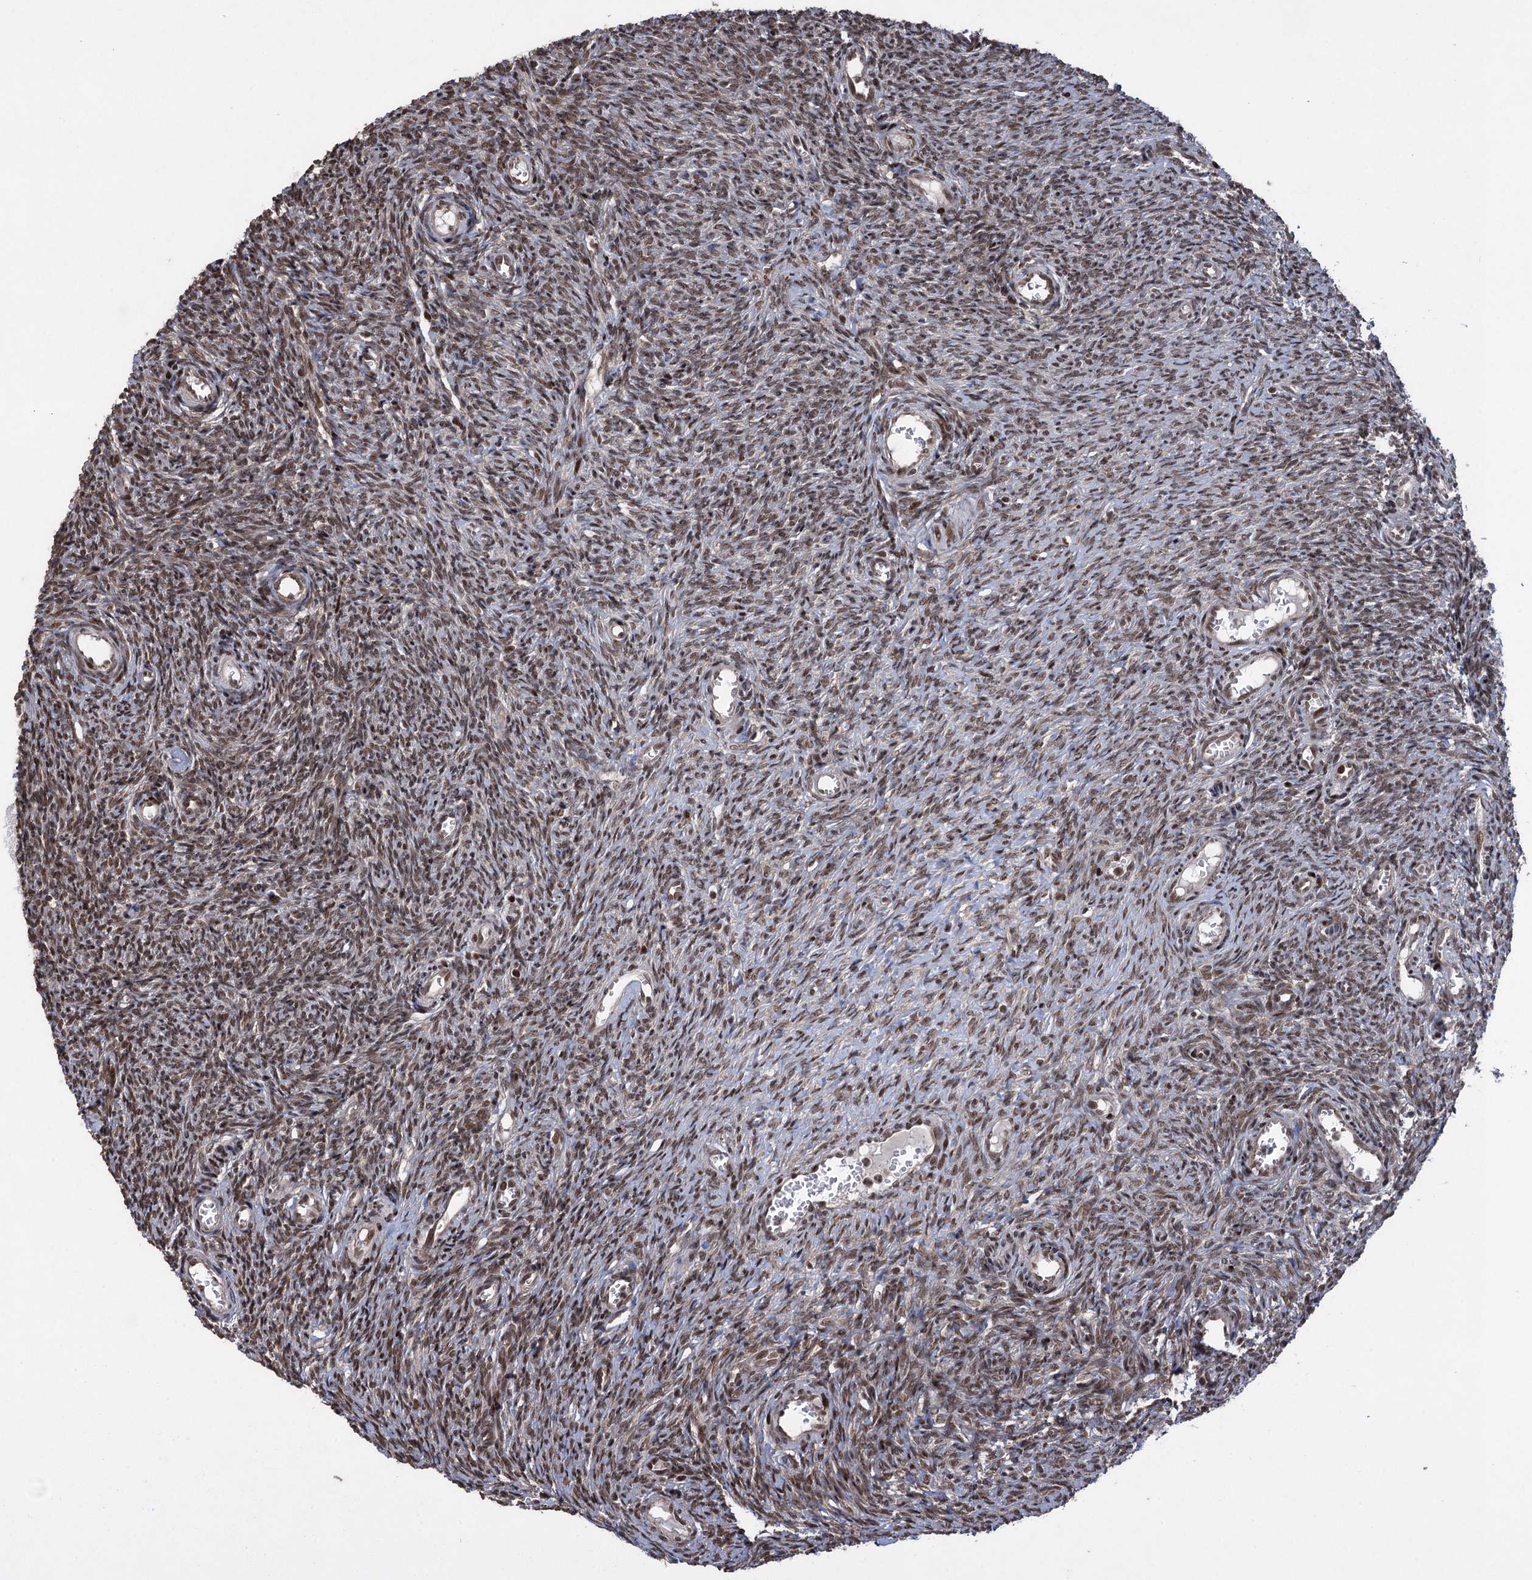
{"staining": {"intensity": "strong", "quantity": ">75%", "location": "nuclear"}, "tissue": "ovary", "cell_type": "Follicle cells", "image_type": "normal", "snomed": [{"axis": "morphology", "description": "Normal tissue, NOS"}, {"axis": "topography", "description": "Ovary"}], "caption": "Immunohistochemical staining of unremarkable human ovary displays strong nuclear protein staining in approximately >75% of follicle cells.", "gene": "ZNF169", "patient": {"sex": "female", "age": 44}}